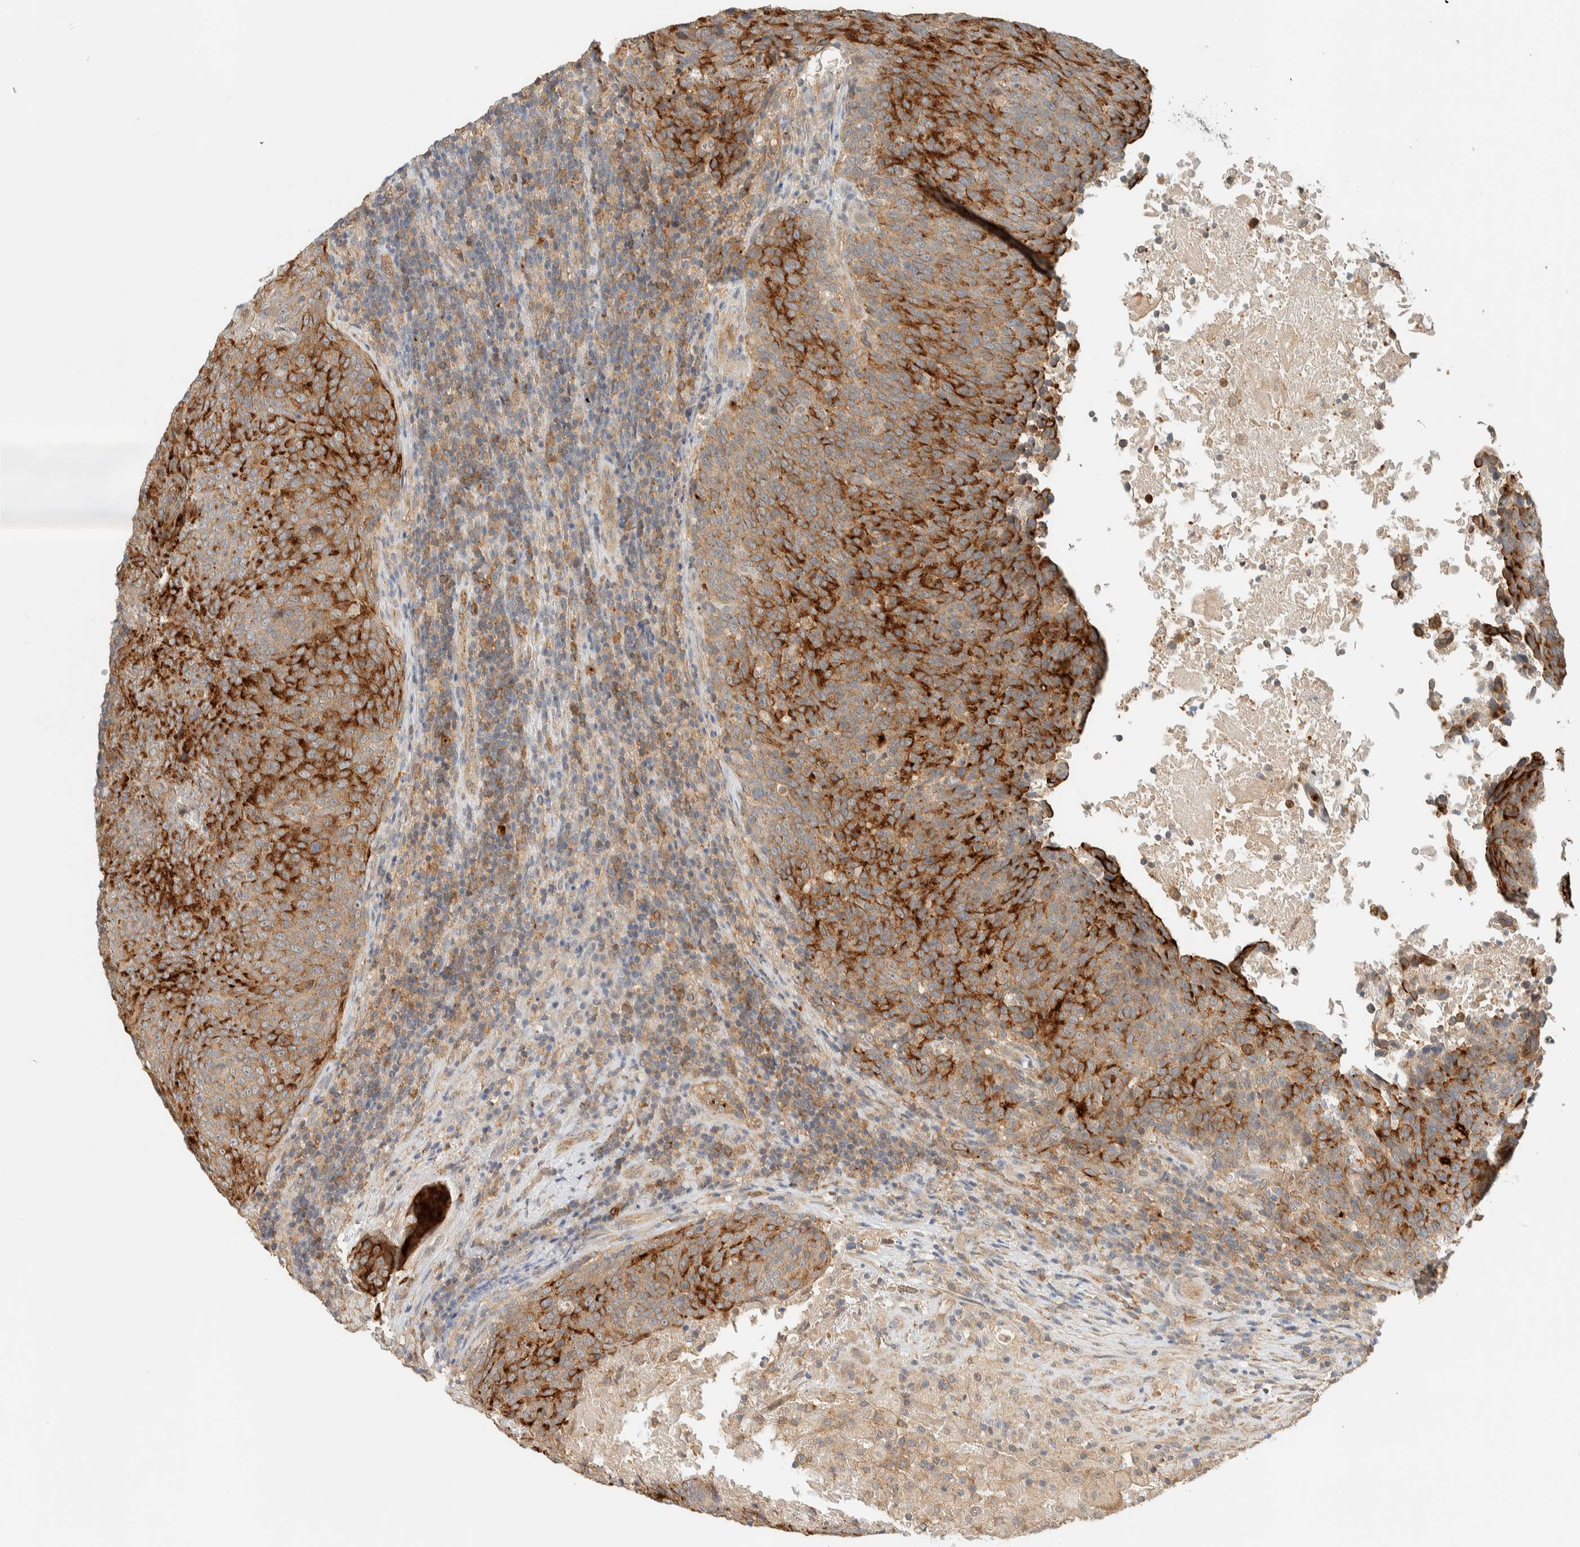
{"staining": {"intensity": "strong", "quantity": "25%-75%", "location": "cytoplasmic/membranous"}, "tissue": "head and neck cancer", "cell_type": "Tumor cells", "image_type": "cancer", "snomed": [{"axis": "morphology", "description": "Squamous cell carcinoma, NOS"}, {"axis": "morphology", "description": "Squamous cell carcinoma, metastatic, NOS"}, {"axis": "topography", "description": "Lymph node"}, {"axis": "topography", "description": "Head-Neck"}], "caption": "Protein expression by IHC shows strong cytoplasmic/membranous expression in approximately 25%-75% of tumor cells in head and neck cancer (squamous cell carcinoma). The staining was performed using DAB to visualize the protein expression in brown, while the nuclei were stained in blue with hematoxylin (Magnification: 20x).", "gene": "RAB11FIP1", "patient": {"sex": "male", "age": 62}}